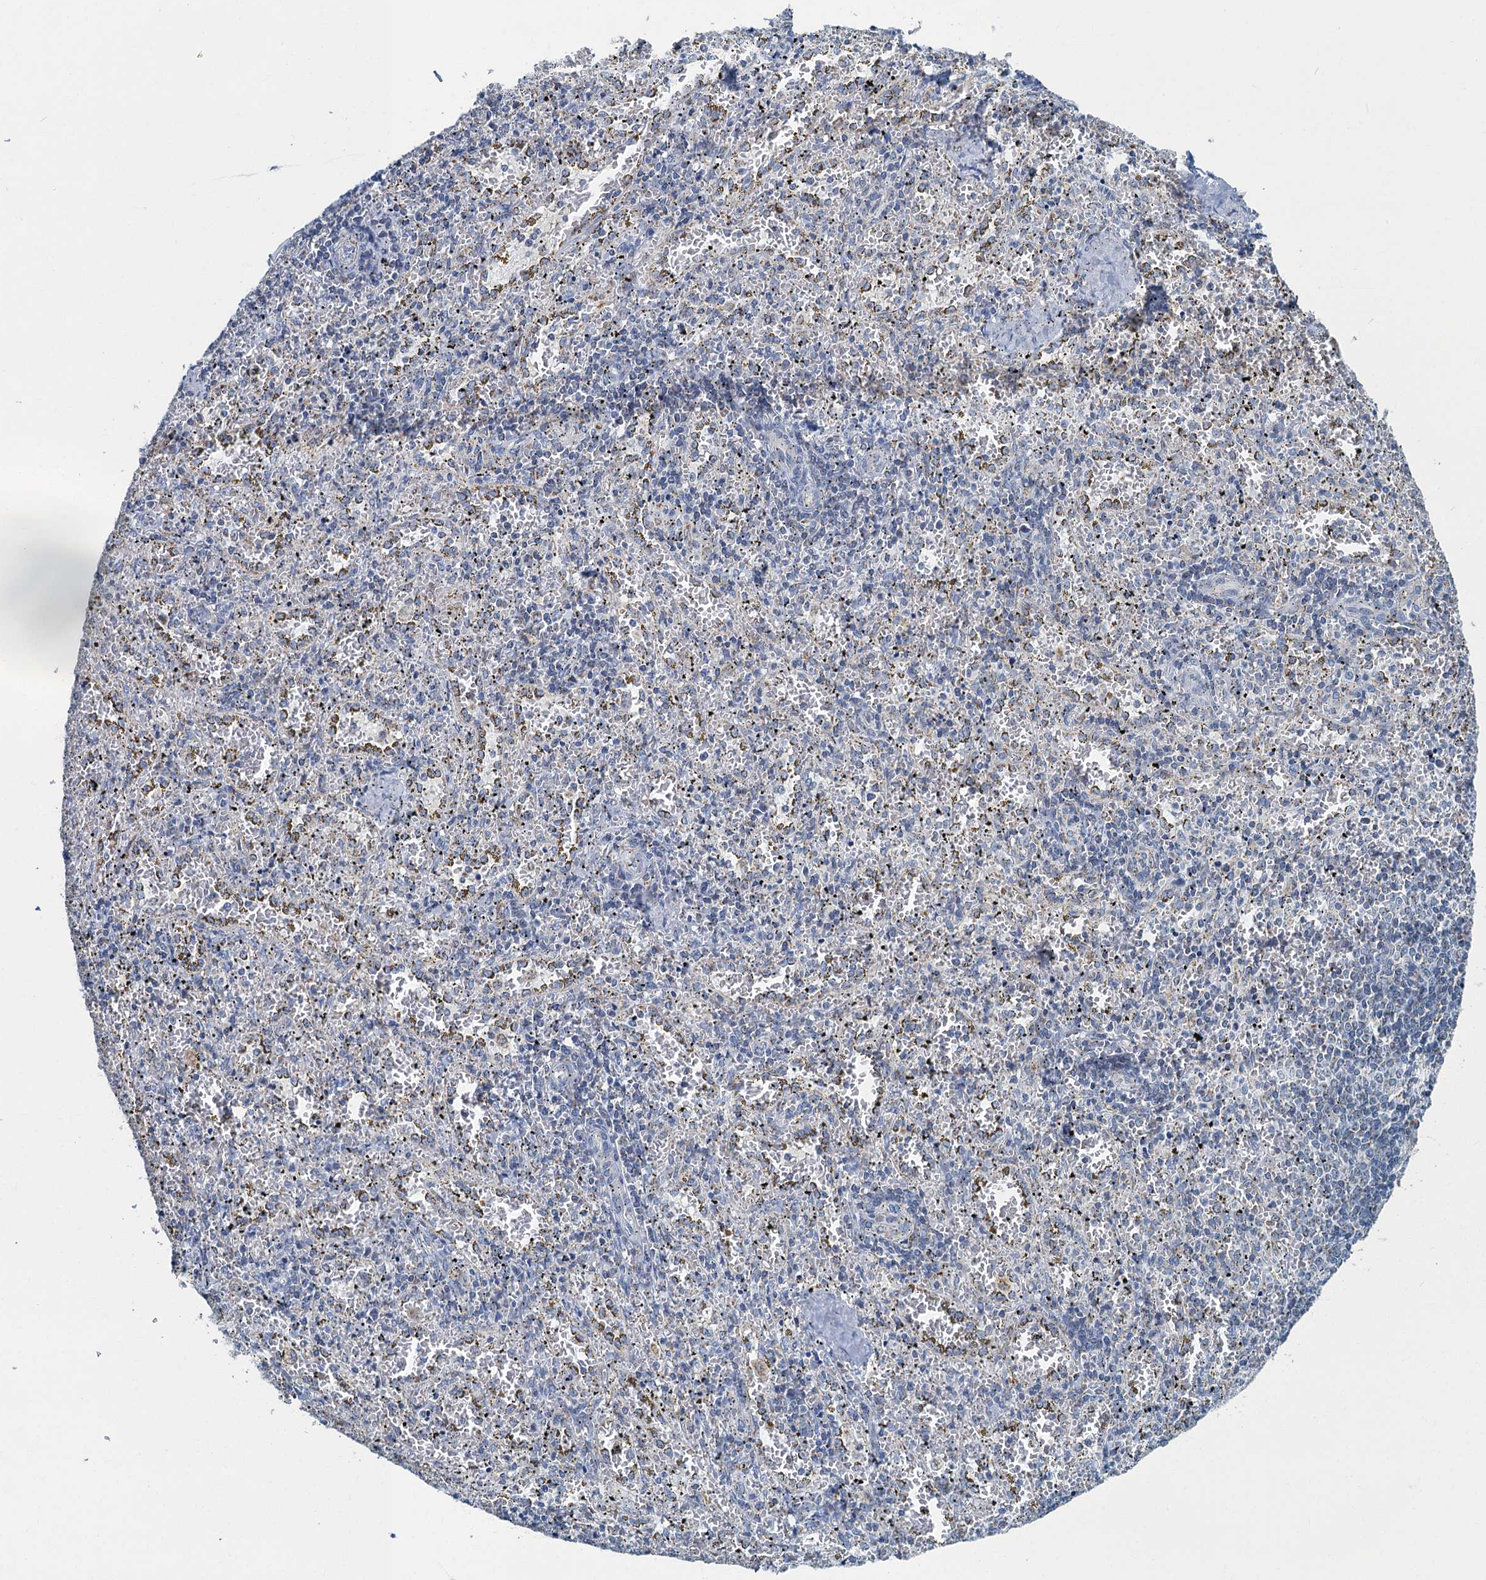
{"staining": {"intensity": "negative", "quantity": "none", "location": "none"}, "tissue": "spleen", "cell_type": "Cells in red pulp", "image_type": "normal", "snomed": [{"axis": "morphology", "description": "Normal tissue, NOS"}, {"axis": "topography", "description": "Spleen"}], "caption": "Immunohistochemistry (IHC) micrograph of benign spleen: spleen stained with DAB demonstrates no significant protein expression in cells in red pulp. (Brightfield microscopy of DAB IHC at high magnification).", "gene": "RAD9B", "patient": {"sex": "male", "age": 11}}